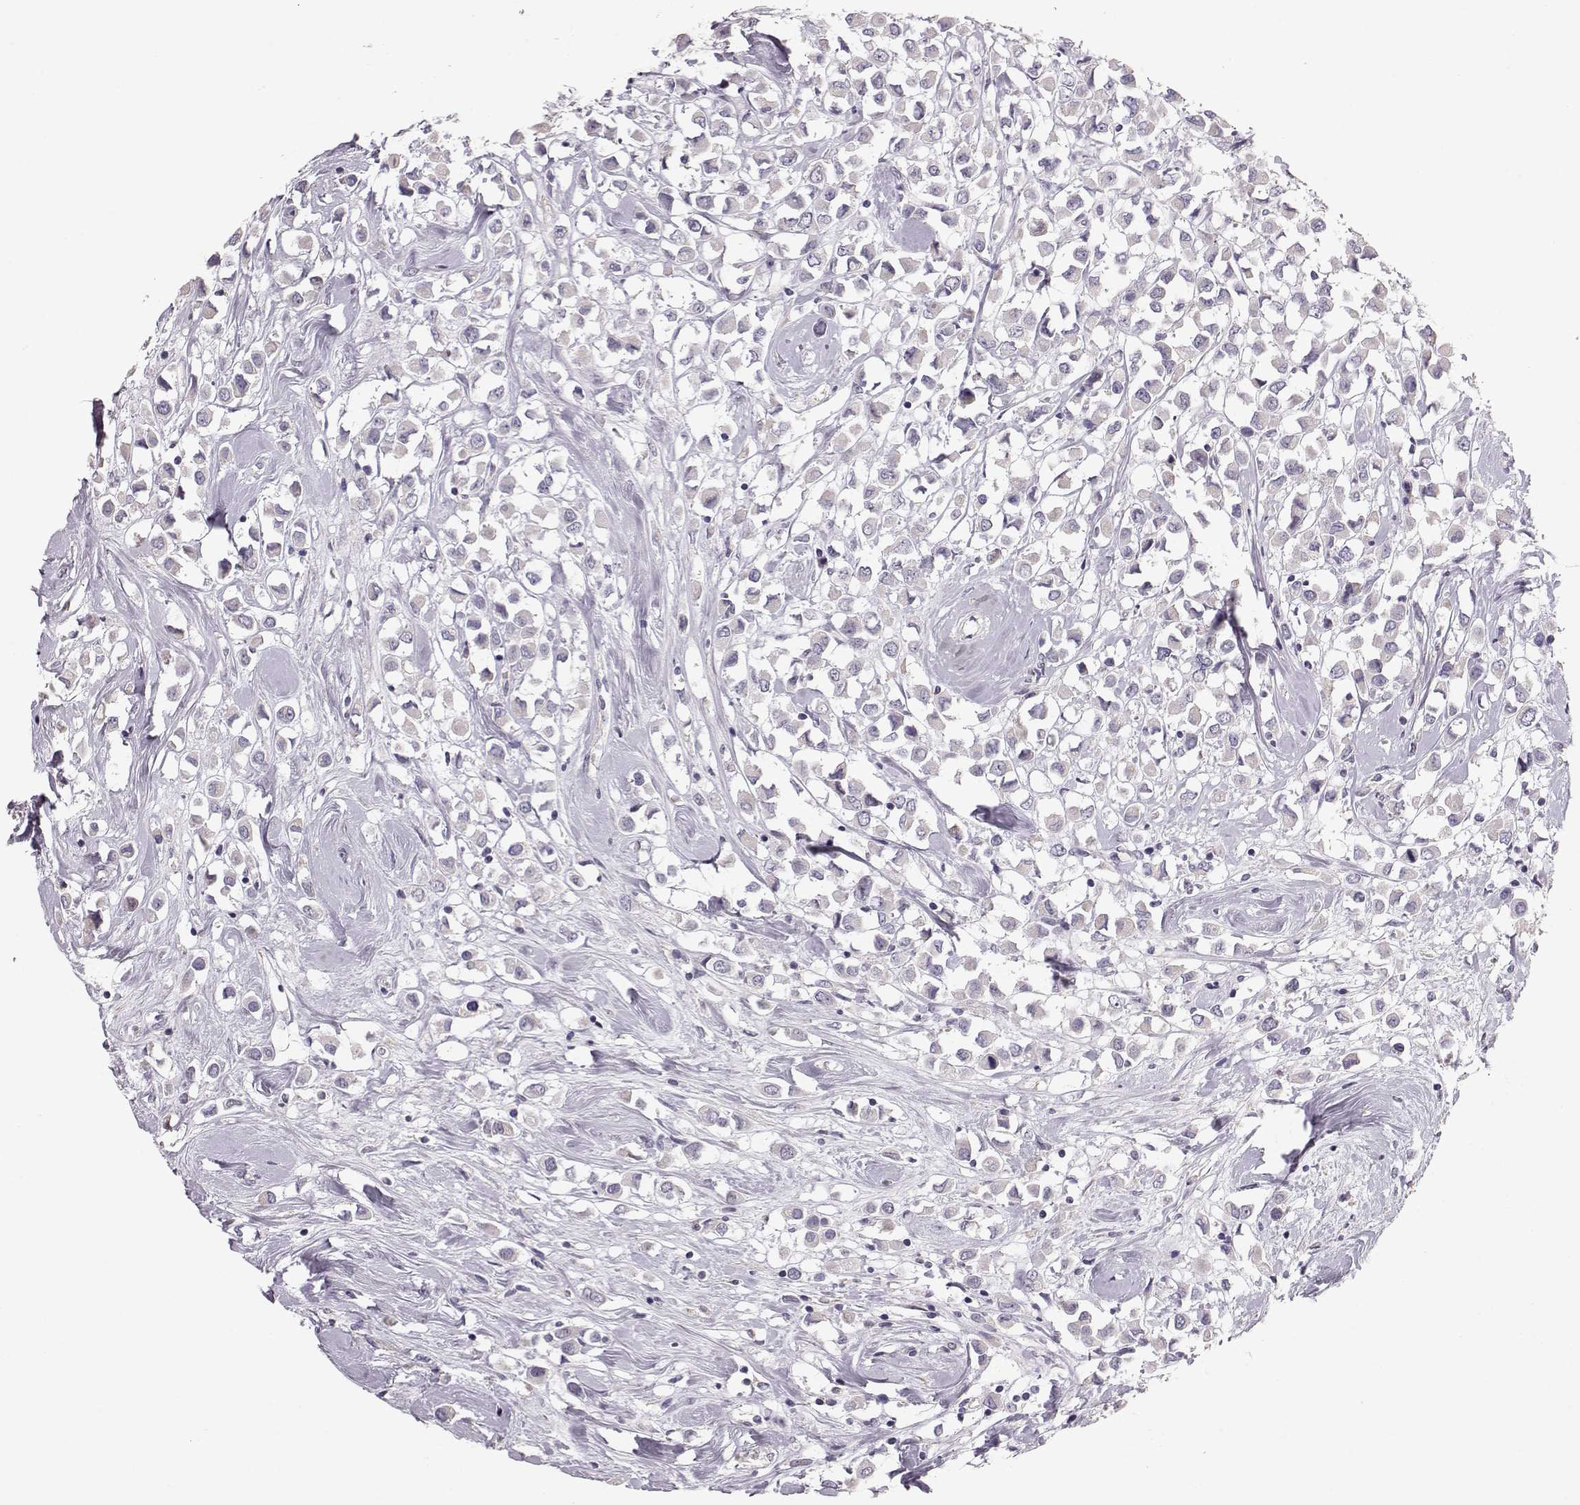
{"staining": {"intensity": "negative", "quantity": "none", "location": "none"}, "tissue": "breast cancer", "cell_type": "Tumor cells", "image_type": "cancer", "snomed": [{"axis": "morphology", "description": "Duct carcinoma"}, {"axis": "topography", "description": "Breast"}], "caption": "This is an immunohistochemistry histopathology image of breast cancer. There is no expression in tumor cells.", "gene": "POU1F1", "patient": {"sex": "female", "age": 61}}